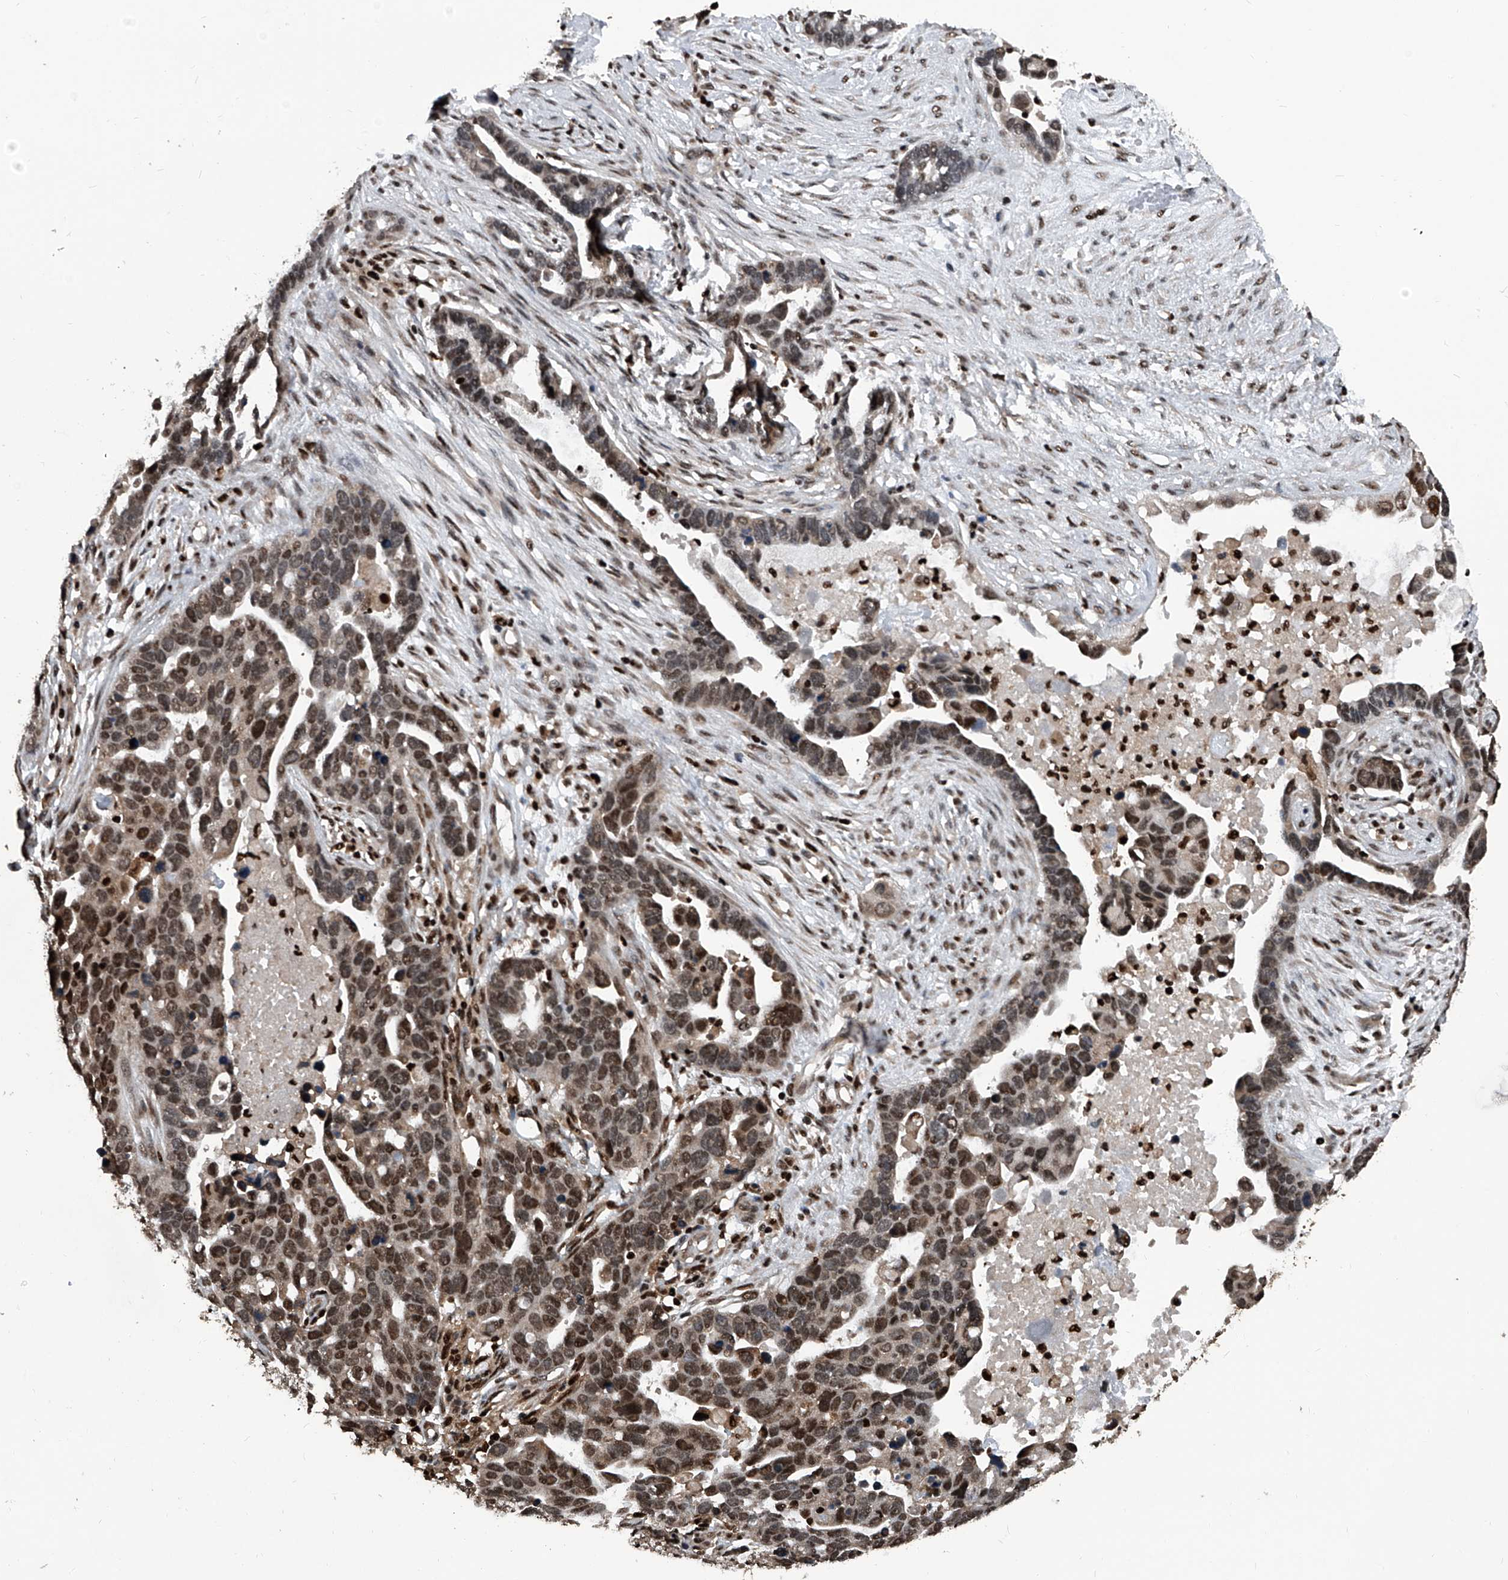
{"staining": {"intensity": "moderate", "quantity": ">75%", "location": "nuclear"}, "tissue": "ovarian cancer", "cell_type": "Tumor cells", "image_type": "cancer", "snomed": [{"axis": "morphology", "description": "Cystadenocarcinoma, serous, NOS"}, {"axis": "topography", "description": "Ovary"}], "caption": "Immunohistochemical staining of ovarian cancer (serous cystadenocarcinoma) displays medium levels of moderate nuclear protein positivity in approximately >75% of tumor cells.", "gene": "FKBP5", "patient": {"sex": "female", "age": 54}}